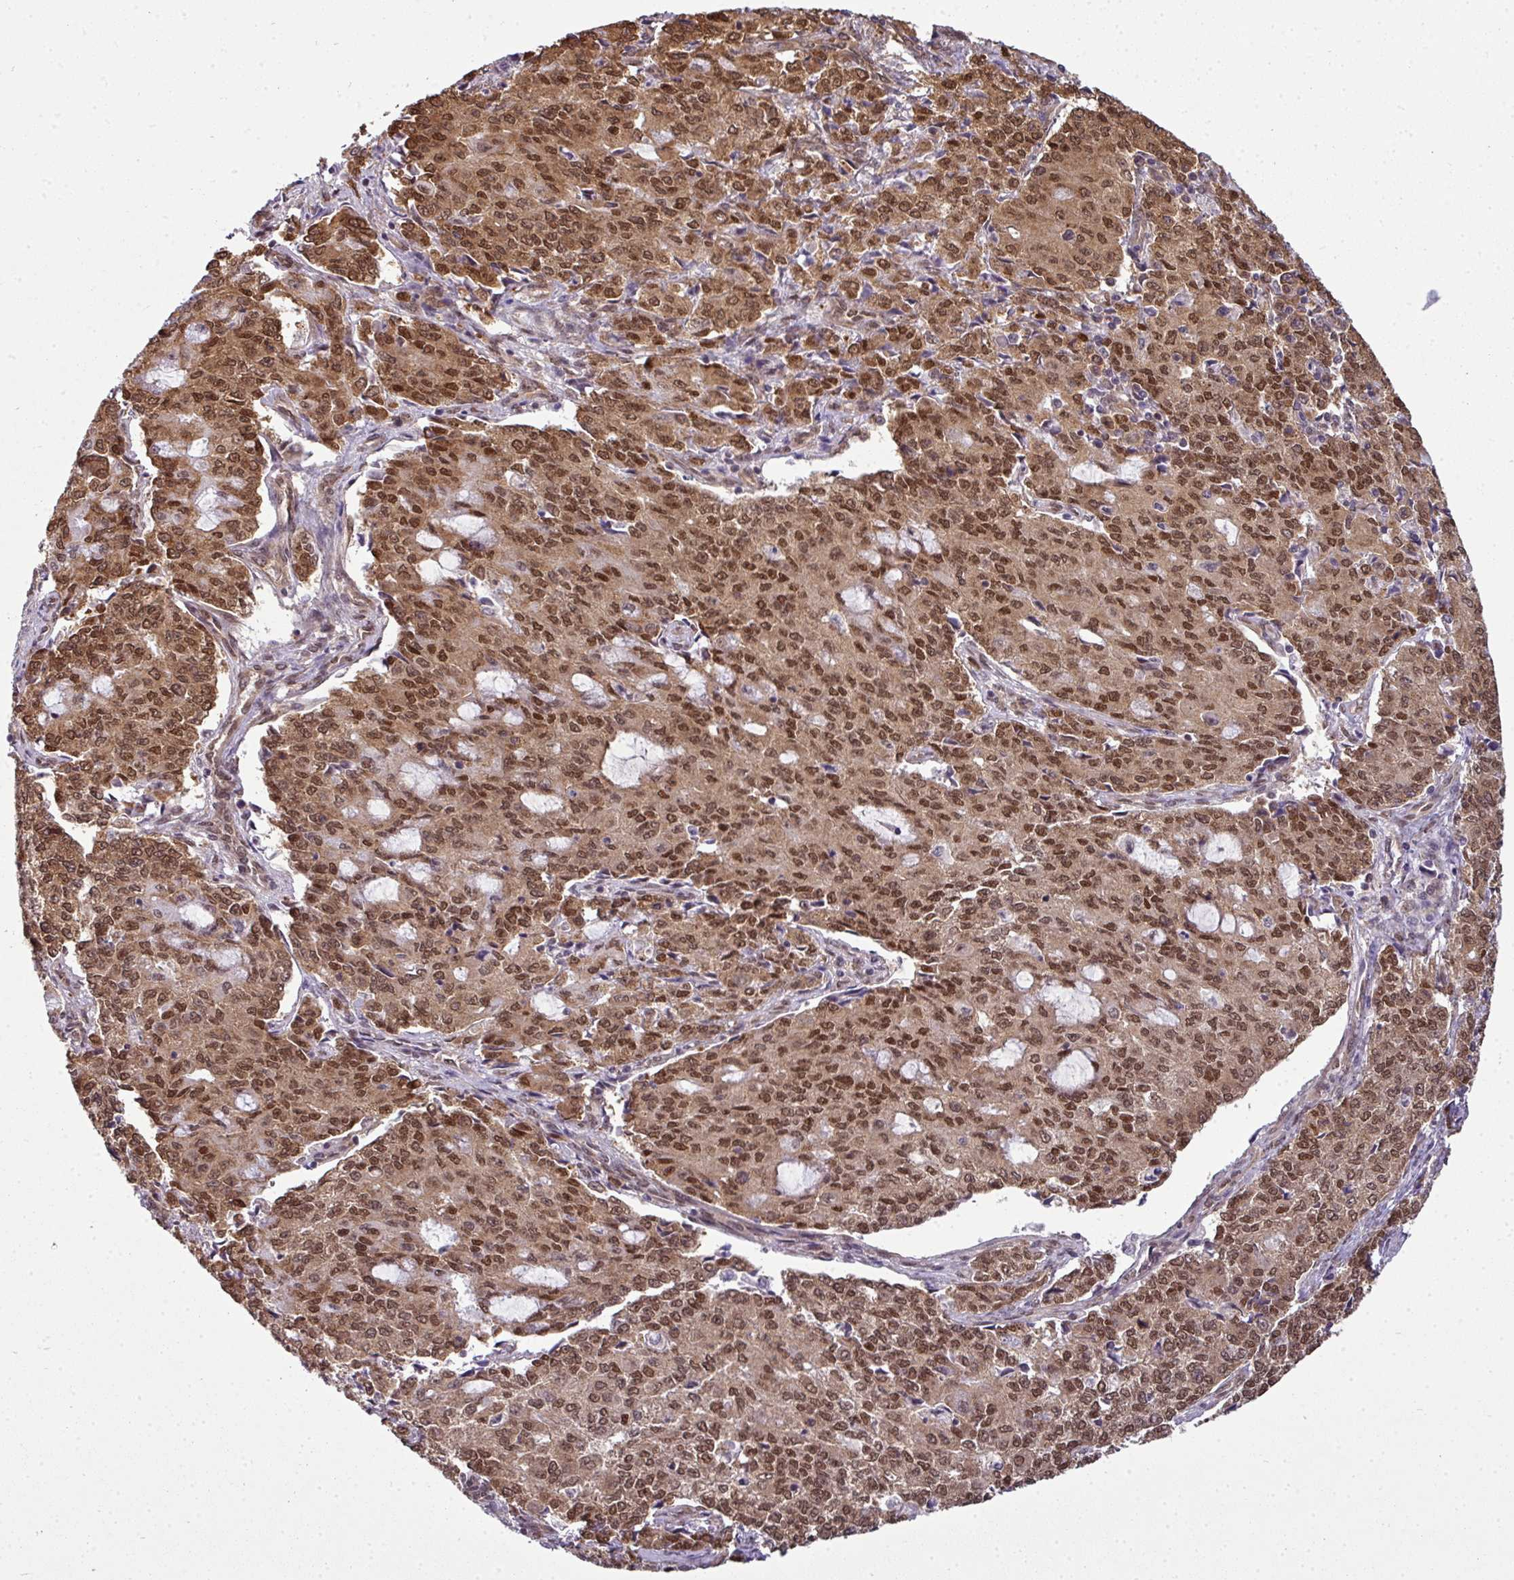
{"staining": {"intensity": "strong", "quantity": ">75%", "location": "cytoplasmic/membranous,nuclear"}, "tissue": "endometrial cancer", "cell_type": "Tumor cells", "image_type": "cancer", "snomed": [{"axis": "morphology", "description": "Adenocarcinoma, NOS"}, {"axis": "topography", "description": "Endometrium"}], "caption": "Protein expression analysis of endometrial cancer displays strong cytoplasmic/membranous and nuclear staining in approximately >75% of tumor cells.", "gene": "RBM4B", "patient": {"sex": "female", "age": 50}}